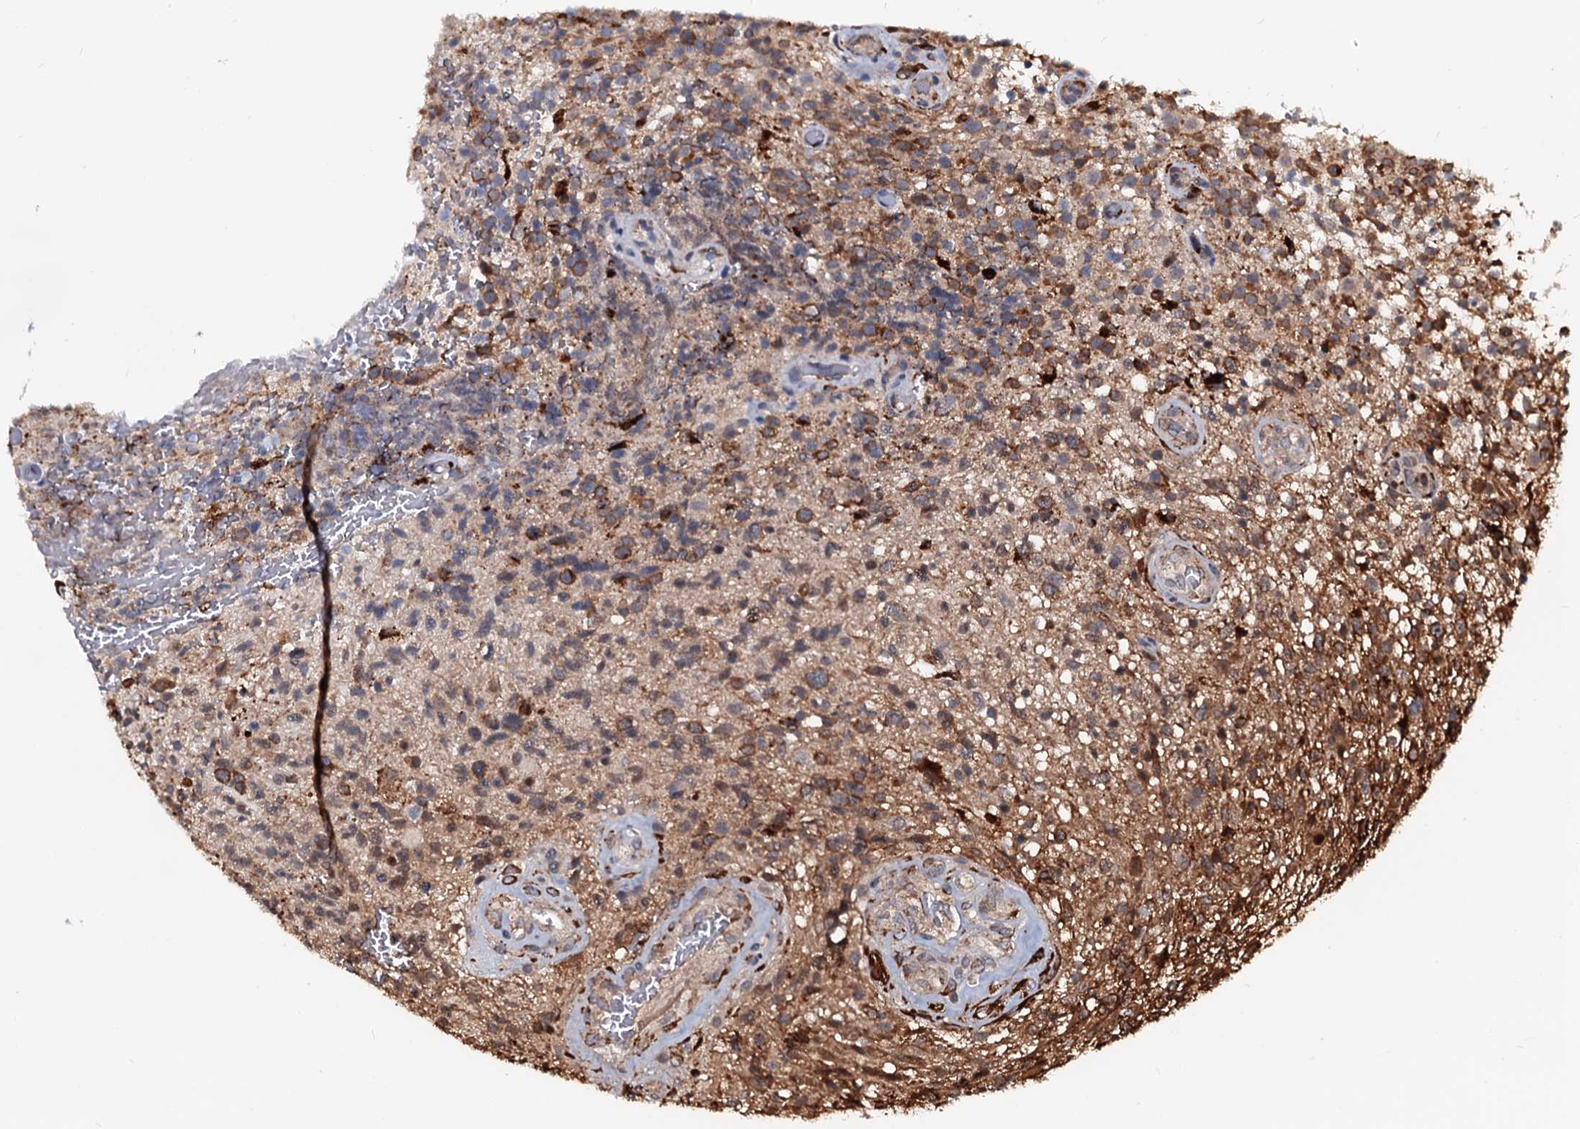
{"staining": {"intensity": "moderate", "quantity": "25%-75%", "location": "cytoplasmic/membranous"}, "tissue": "glioma", "cell_type": "Tumor cells", "image_type": "cancer", "snomed": [{"axis": "morphology", "description": "Glioma, malignant, High grade"}, {"axis": "topography", "description": "Brain"}], "caption": "This is an image of IHC staining of high-grade glioma (malignant), which shows moderate positivity in the cytoplasmic/membranous of tumor cells.", "gene": "N4BP1", "patient": {"sex": "male", "age": 56}}